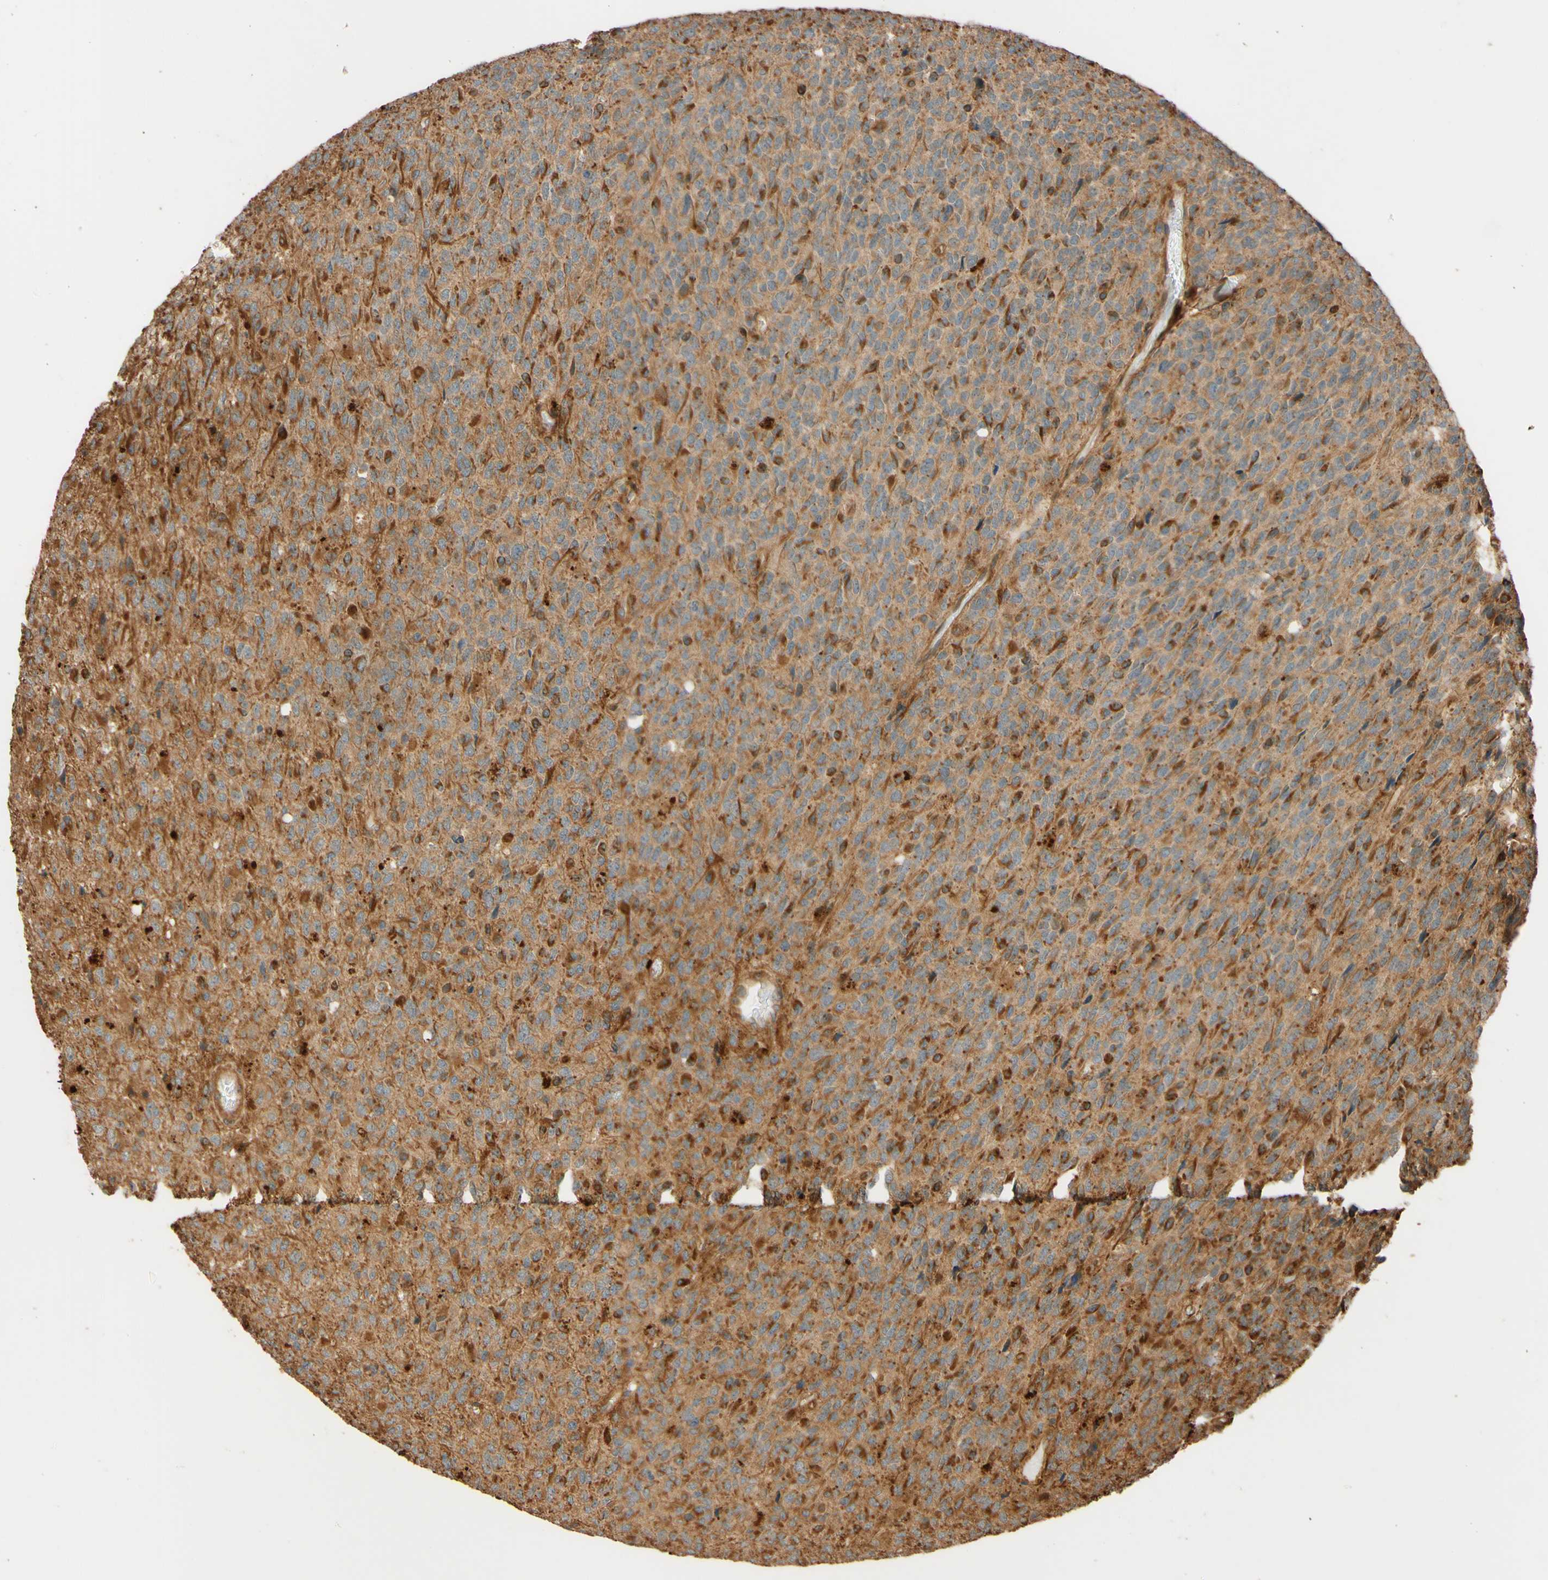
{"staining": {"intensity": "moderate", "quantity": "25%-75%", "location": "cytoplasmic/membranous"}, "tissue": "glioma", "cell_type": "Tumor cells", "image_type": "cancer", "snomed": [{"axis": "morphology", "description": "Glioma, malignant, High grade"}, {"axis": "topography", "description": "pancreas cauda"}], "caption": "Malignant glioma (high-grade) was stained to show a protein in brown. There is medium levels of moderate cytoplasmic/membranous staining in about 25%-75% of tumor cells. (DAB (3,3'-diaminobenzidine) IHC, brown staining for protein, blue staining for nuclei).", "gene": "RNF19A", "patient": {"sex": "male", "age": 60}}